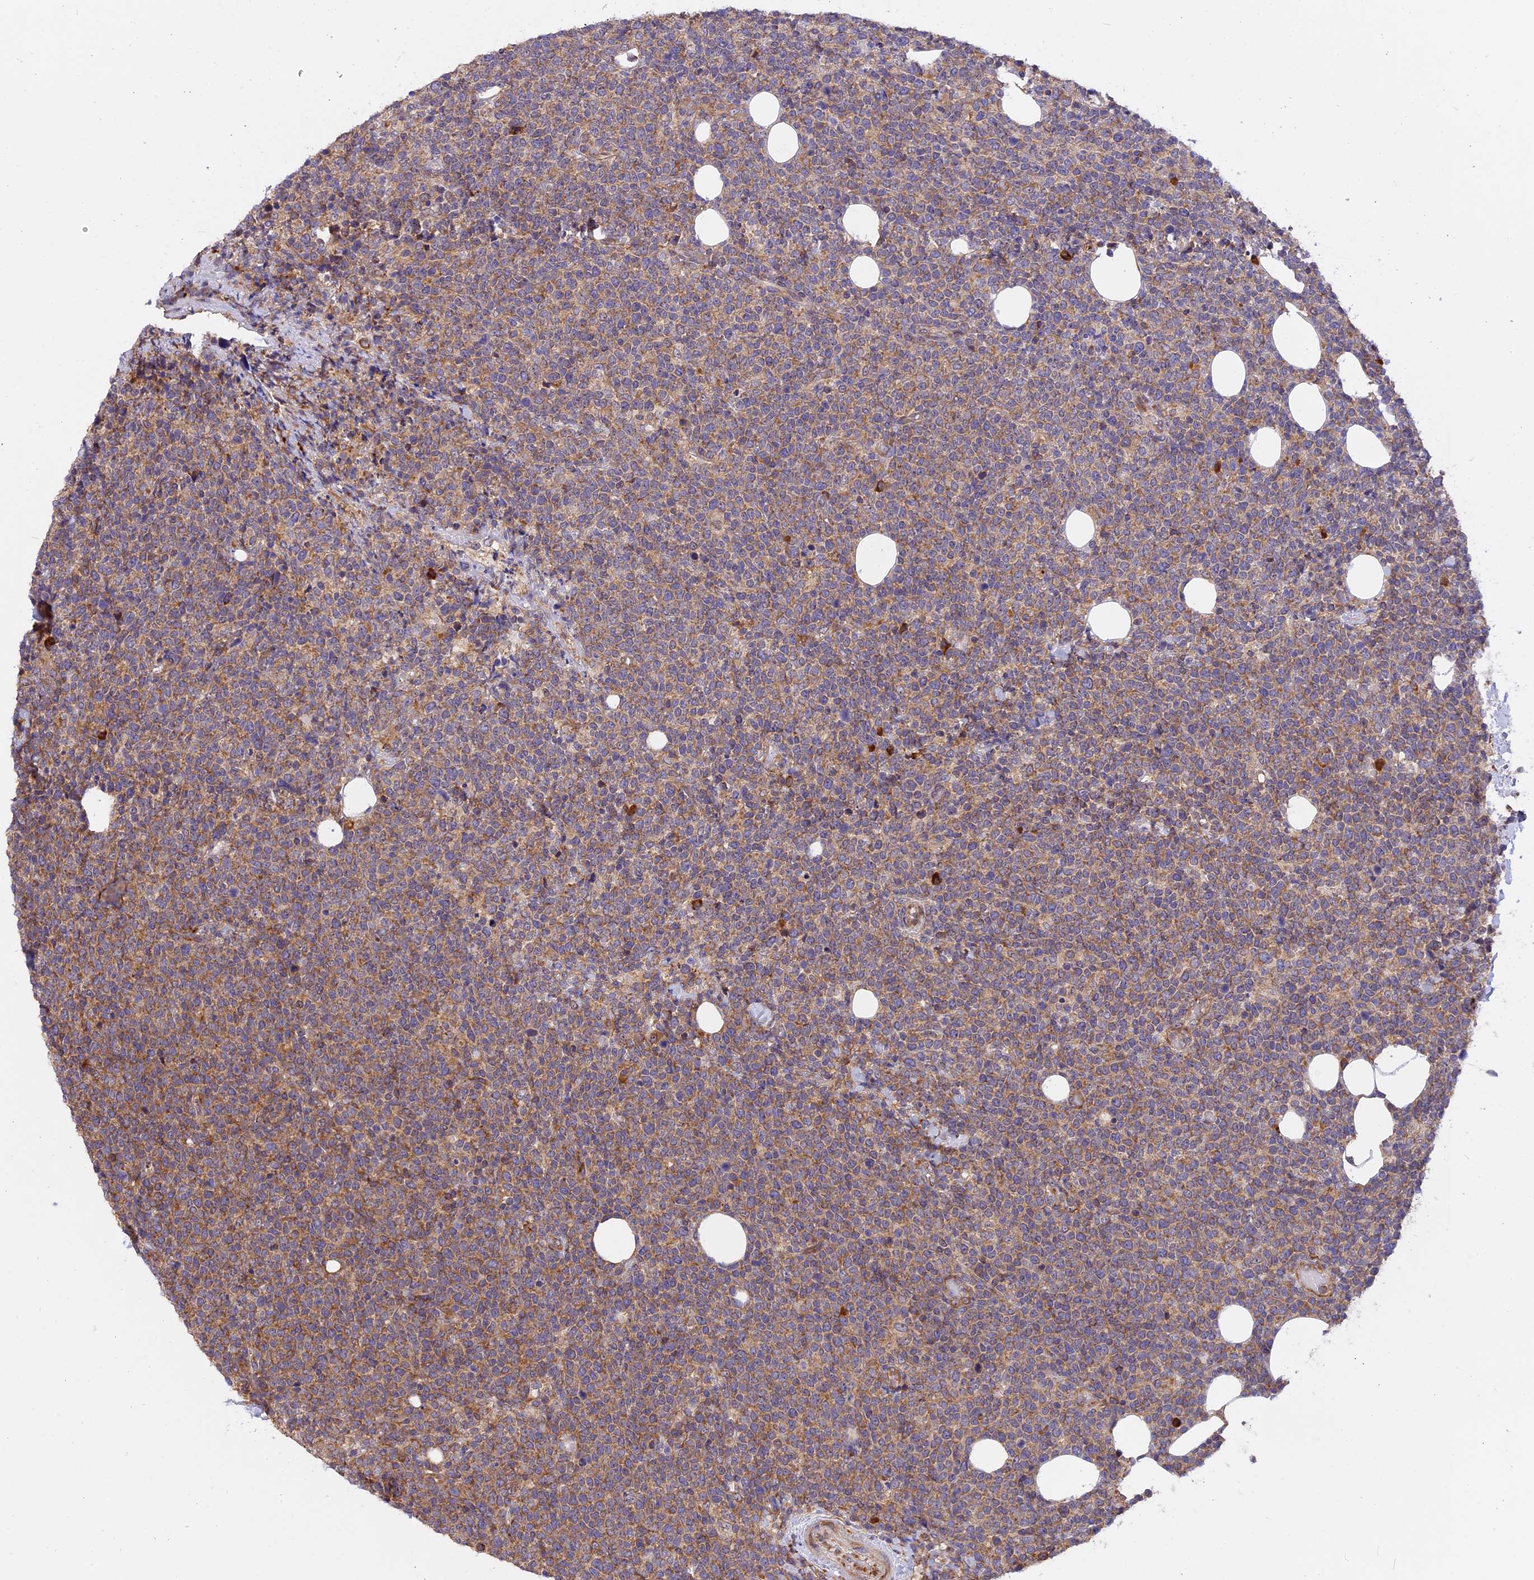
{"staining": {"intensity": "moderate", "quantity": ">75%", "location": "cytoplasmic/membranous"}, "tissue": "lymphoma", "cell_type": "Tumor cells", "image_type": "cancer", "snomed": [{"axis": "morphology", "description": "Malignant lymphoma, non-Hodgkin's type, High grade"}, {"axis": "topography", "description": "Lymph node"}], "caption": "The photomicrograph shows immunohistochemical staining of lymphoma. There is moderate cytoplasmic/membranous positivity is identified in about >75% of tumor cells.", "gene": "GNPTAB", "patient": {"sex": "male", "age": 61}}